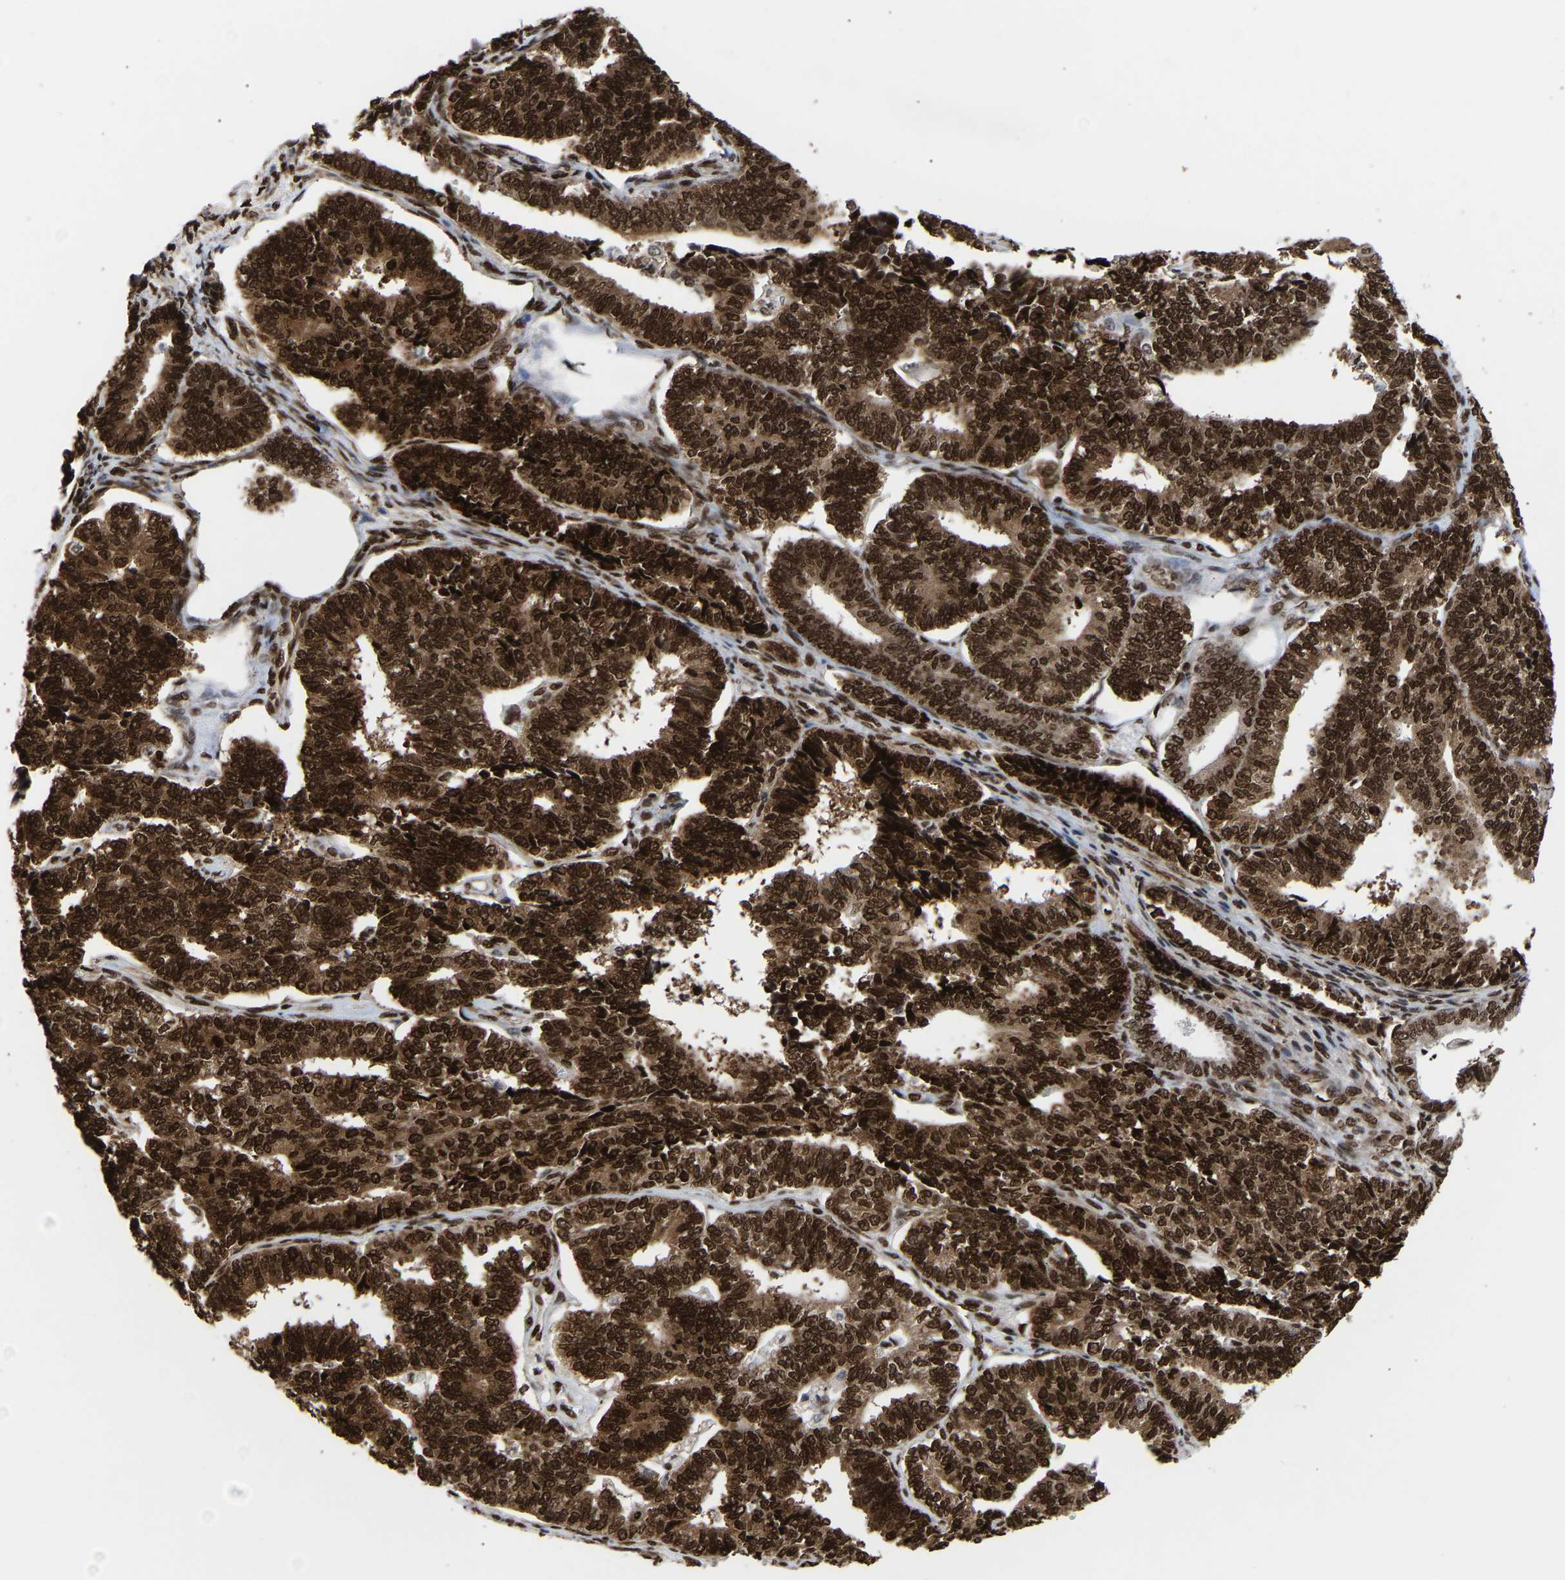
{"staining": {"intensity": "strong", "quantity": ">75%", "location": "cytoplasmic/membranous,nuclear"}, "tissue": "endometrial cancer", "cell_type": "Tumor cells", "image_type": "cancer", "snomed": [{"axis": "morphology", "description": "Adenocarcinoma, NOS"}, {"axis": "topography", "description": "Endometrium"}], "caption": "A brown stain shows strong cytoplasmic/membranous and nuclear staining of a protein in human endometrial cancer tumor cells.", "gene": "PSIP1", "patient": {"sex": "female", "age": 70}}